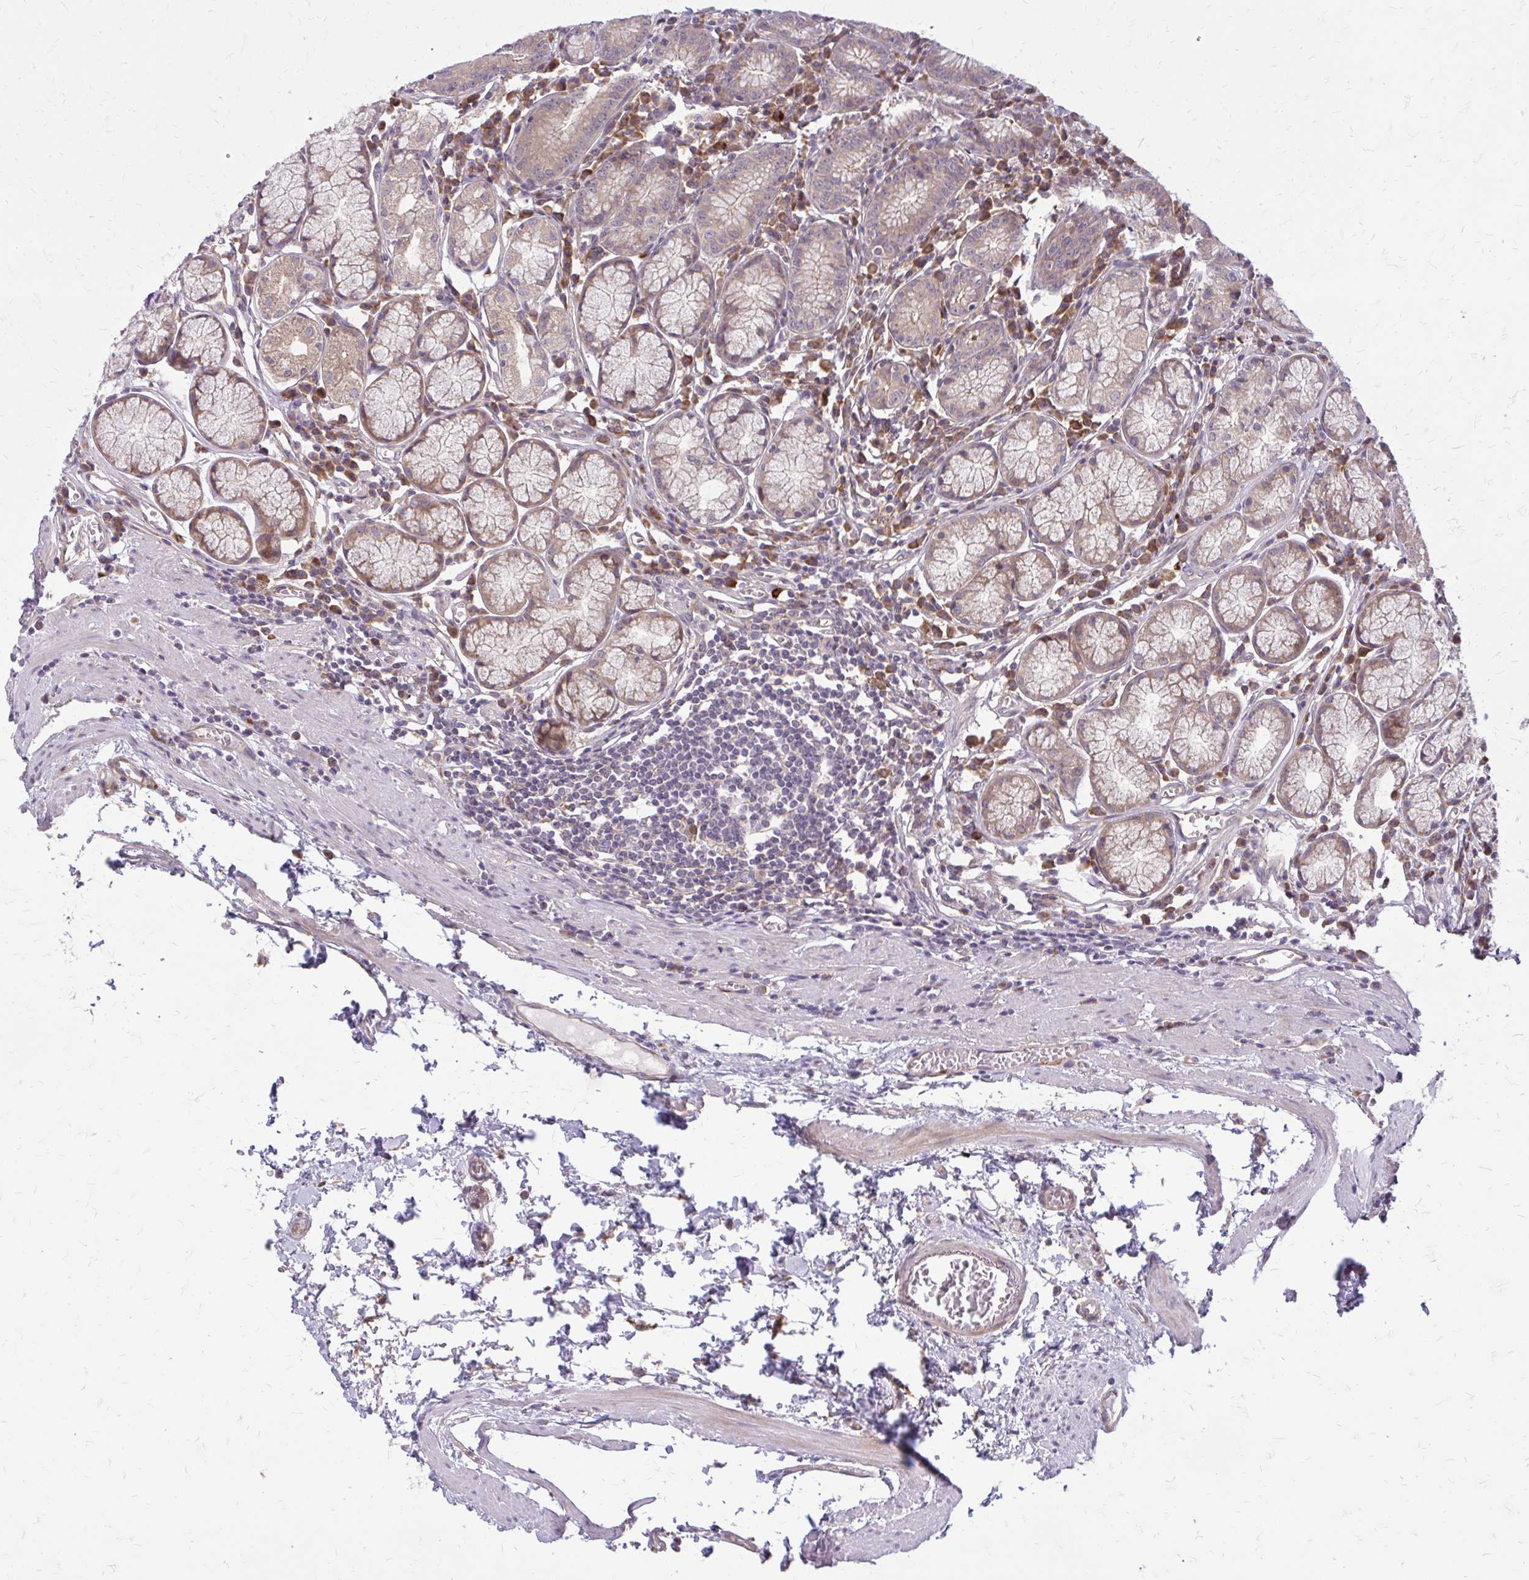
{"staining": {"intensity": "moderate", "quantity": ">75%", "location": "cytoplasmic/membranous"}, "tissue": "stomach", "cell_type": "Glandular cells", "image_type": "normal", "snomed": [{"axis": "morphology", "description": "Normal tissue, NOS"}, {"axis": "topography", "description": "Stomach"}], "caption": "A brown stain shows moderate cytoplasmic/membranous staining of a protein in glandular cells of benign human stomach. The protein is shown in brown color, while the nuclei are stained blue.", "gene": "OXNAD1", "patient": {"sex": "male", "age": 55}}